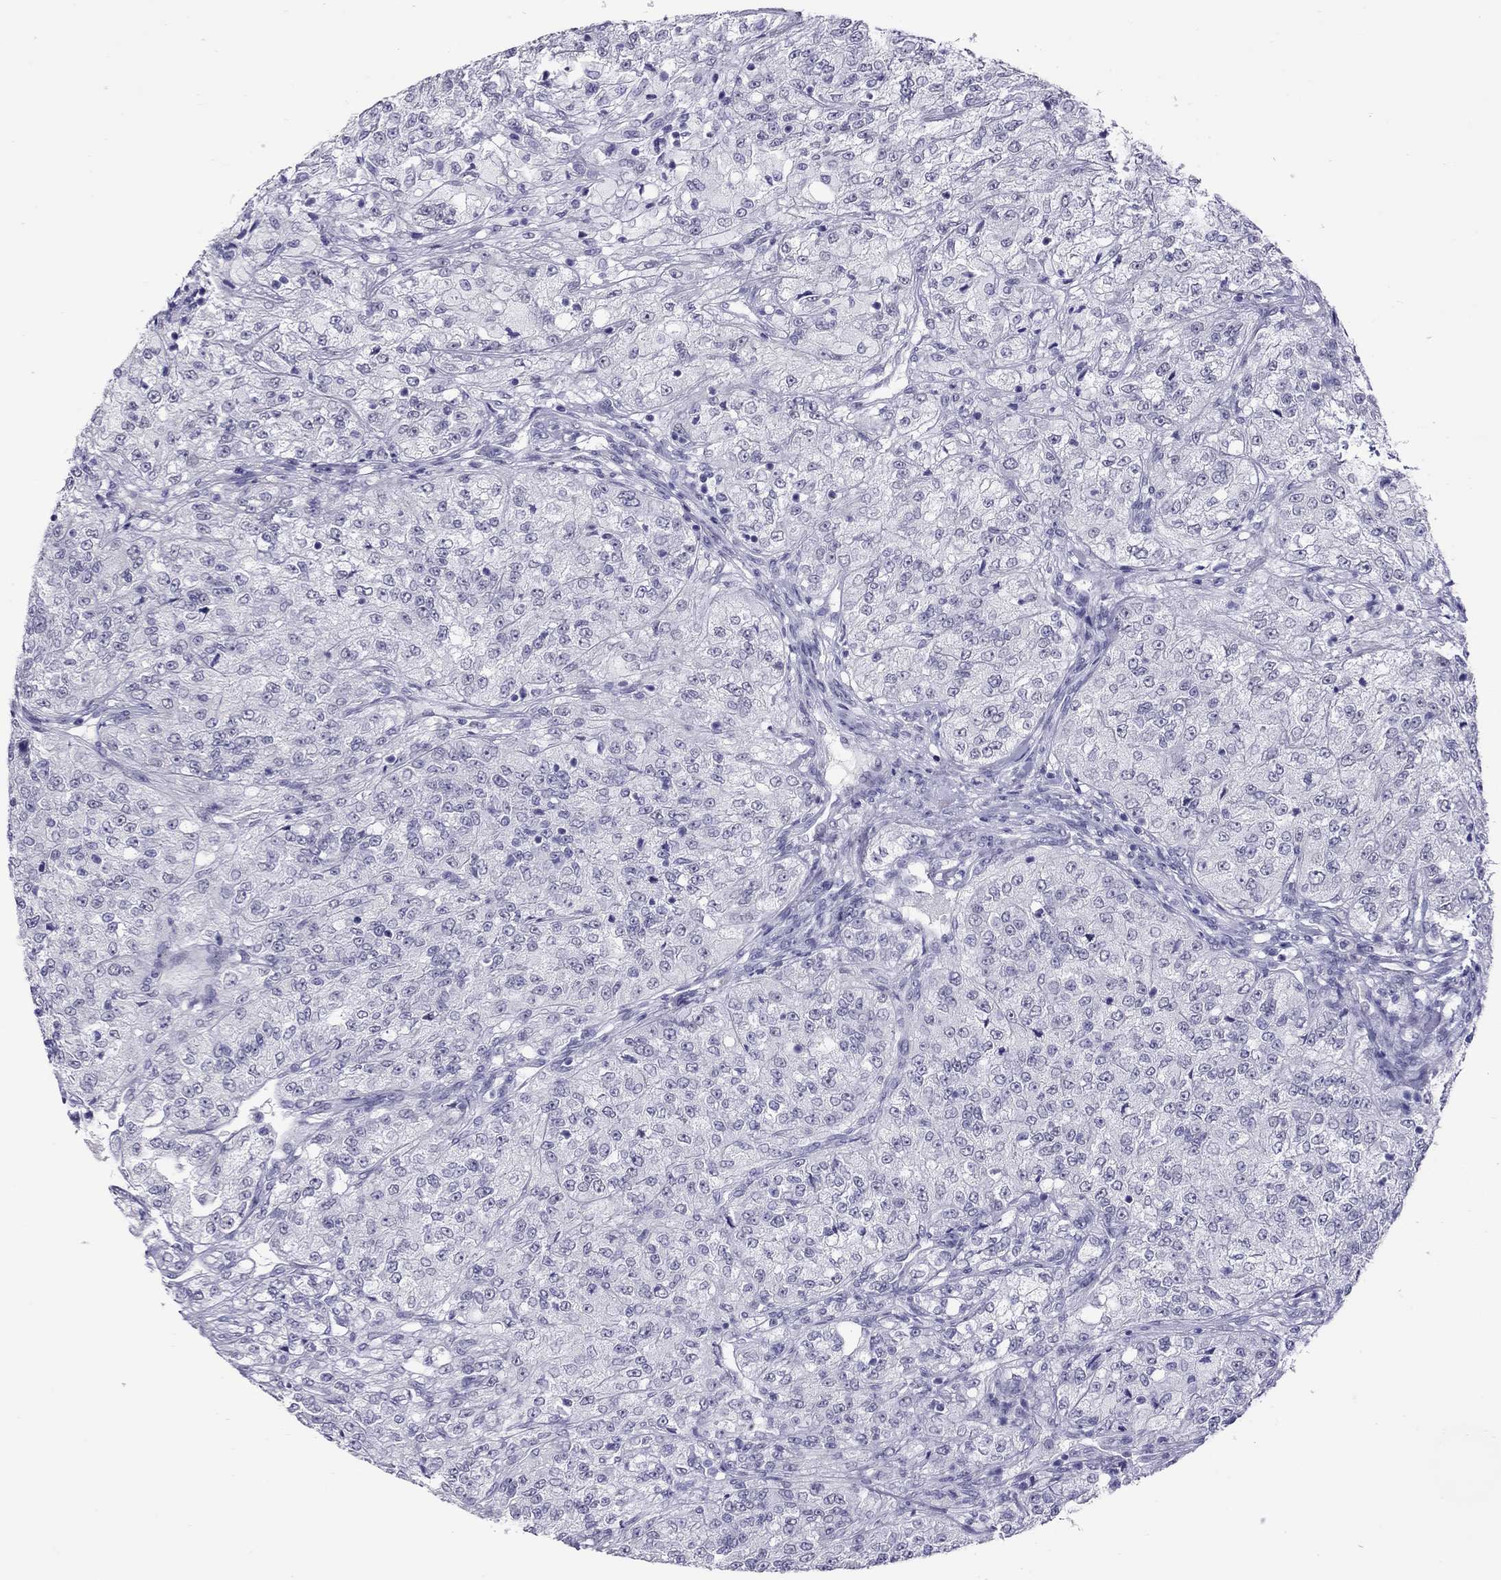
{"staining": {"intensity": "negative", "quantity": "none", "location": "none"}, "tissue": "renal cancer", "cell_type": "Tumor cells", "image_type": "cancer", "snomed": [{"axis": "morphology", "description": "Adenocarcinoma, NOS"}, {"axis": "topography", "description": "Kidney"}], "caption": "Immunohistochemistry of human renal adenocarcinoma demonstrates no expression in tumor cells.", "gene": "CHRNB3", "patient": {"sex": "female", "age": 63}}